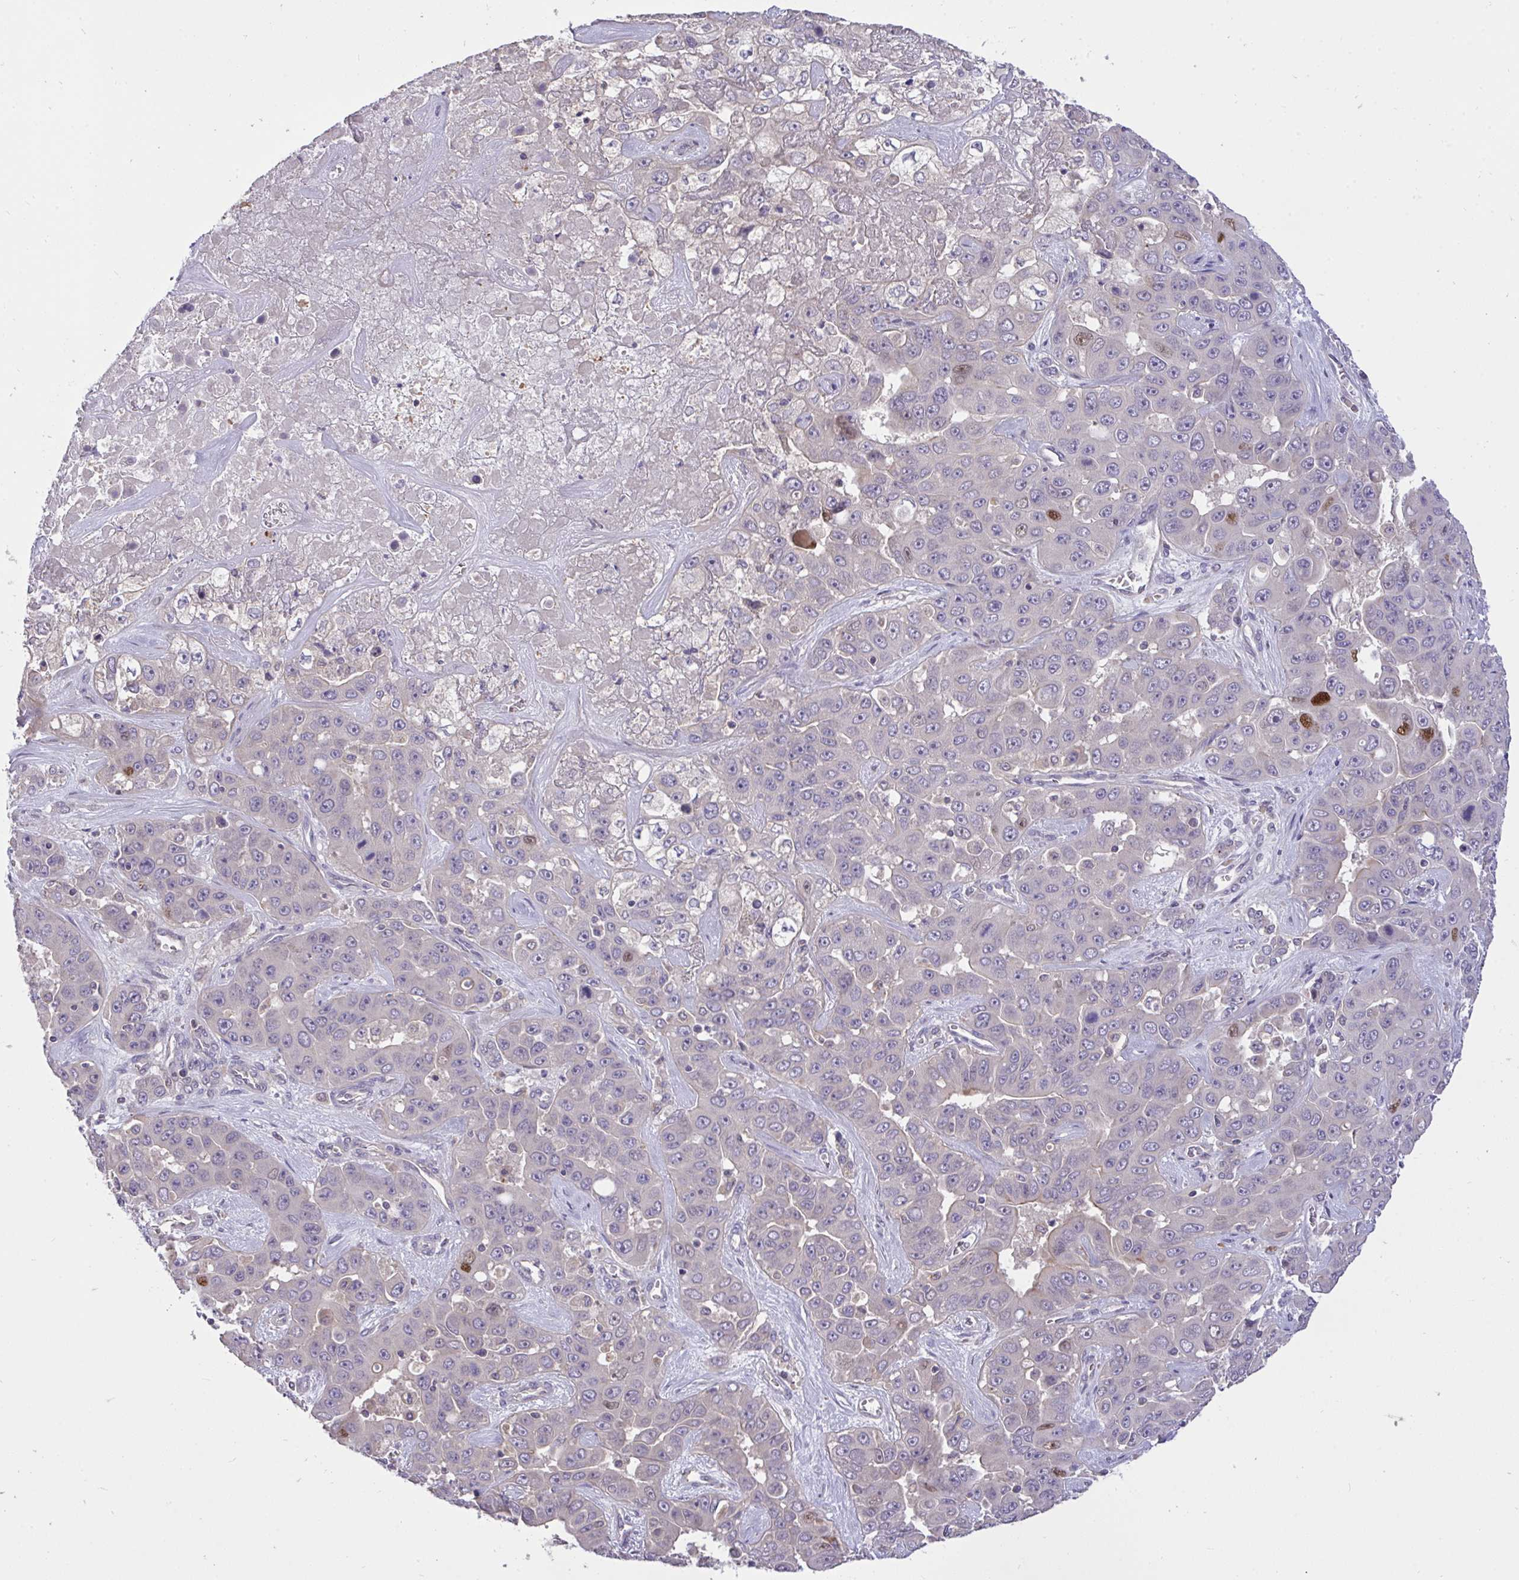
{"staining": {"intensity": "strong", "quantity": "<25%", "location": "nuclear"}, "tissue": "liver cancer", "cell_type": "Tumor cells", "image_type": "cancer", "snomed": [{"axis": "morphology", "description": "Cholangiocarcinoma"}, {"axis": "topography", "description": "Liver"}], "caption": "Human liver cancer stained with a brown dye displays strong nuclear positive positivity in approximately <25% of tumor cells.", "gene": "C19orf54", "patient": {"sex": "female", "age": 52}}